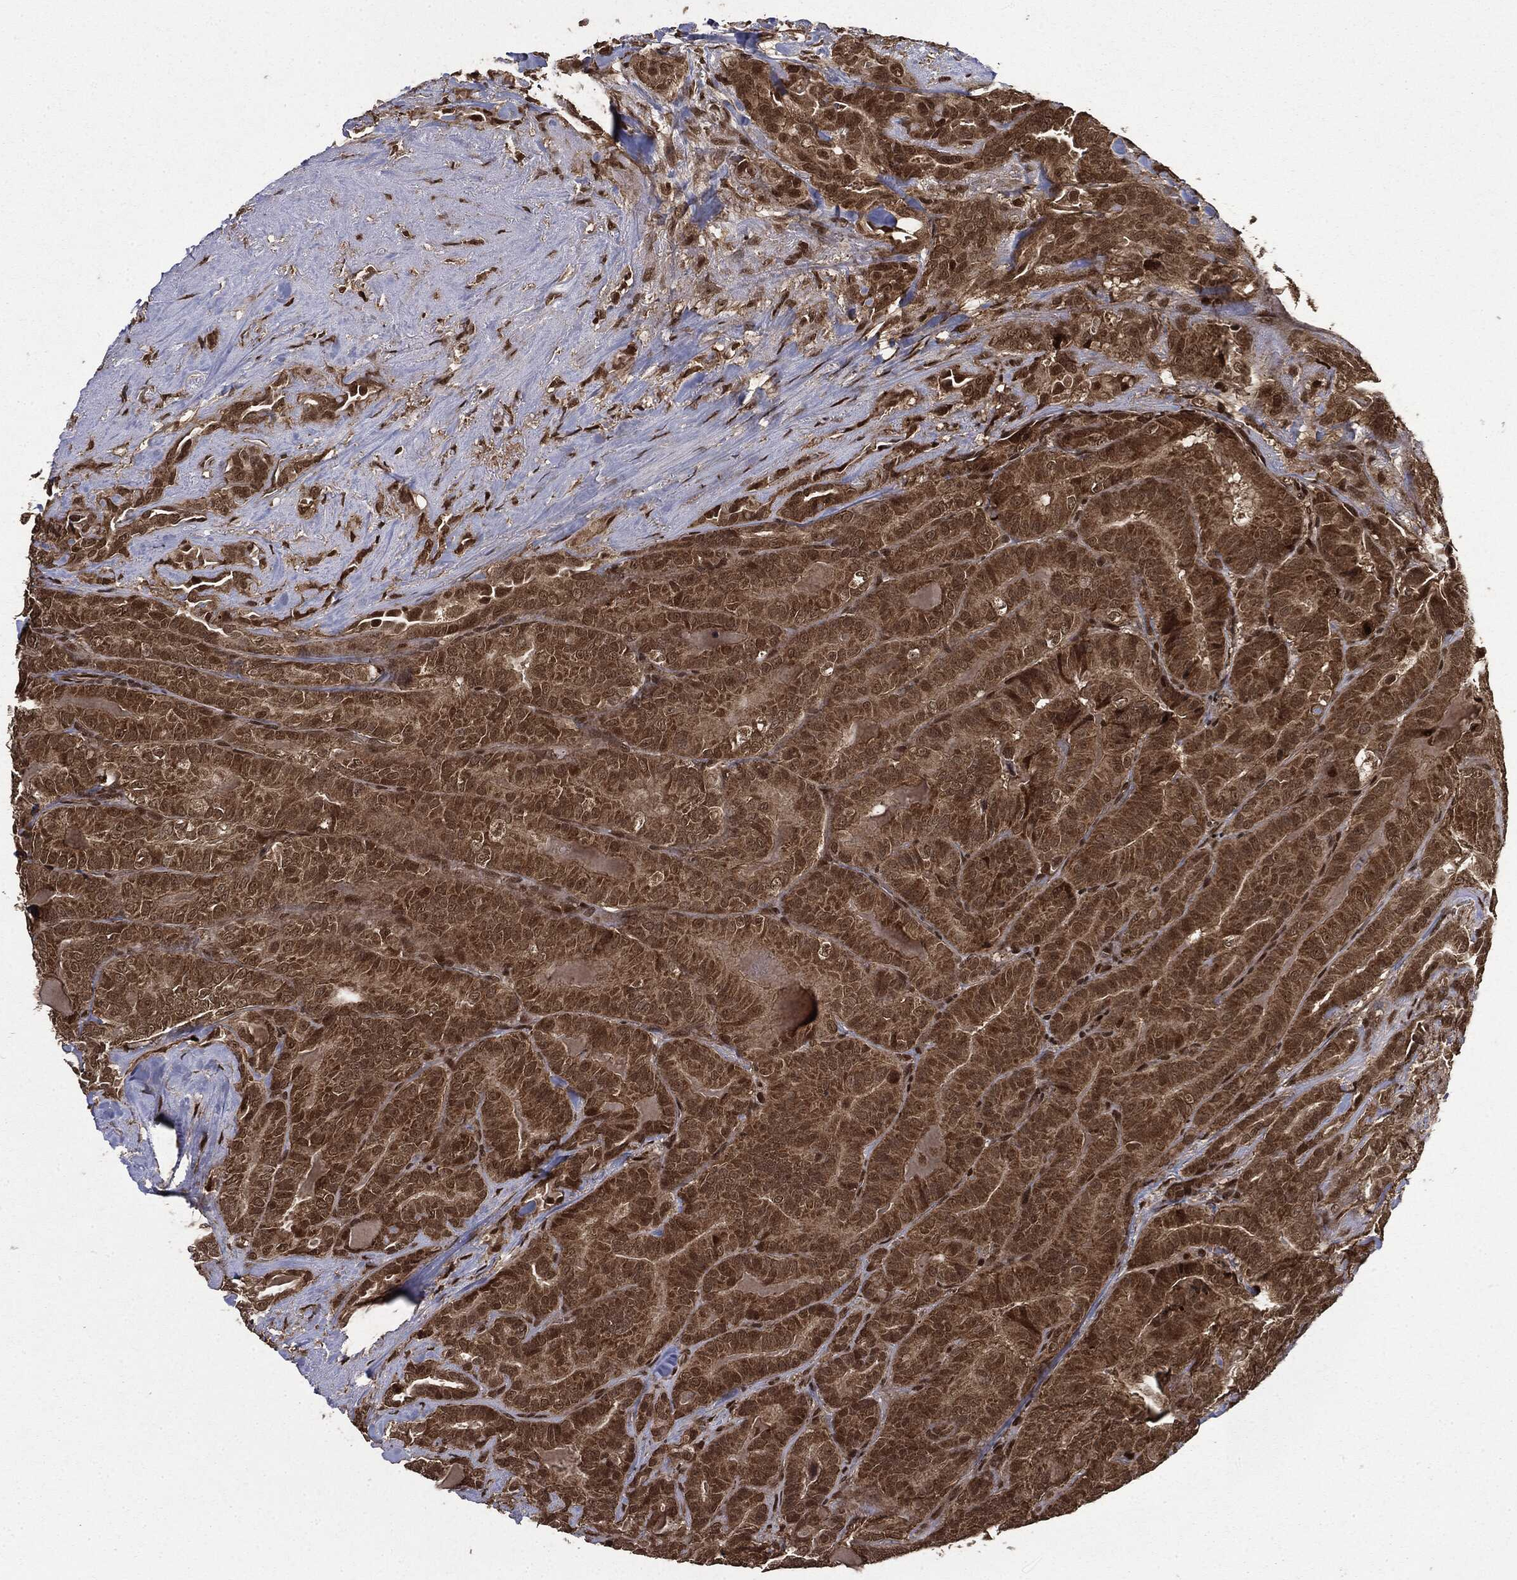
{"staining": {"intensity": "moderate", "quantity": ">75%", "location": "cytoplasmic/membranous,nuclear"}, "tissue": "thyroid cancer", "cell_type": "Tumor cells", "image_type": "cancer", "snomed": [{"axis": "morphology", "description": "Papillary adenocarcinoma, NOS"}, {"axis": "topography", "description": "Thyroid gland"}], "caption": "Human papillary adenocarcinoma (thyroid) stained with a brown dye exhibits moderate cytoplasmic/membranous and nuclear positive positivity in approximately >75% of tumor cells.", "gene": "CTDP1", "patient": {"sex": "male", "age": 61}}